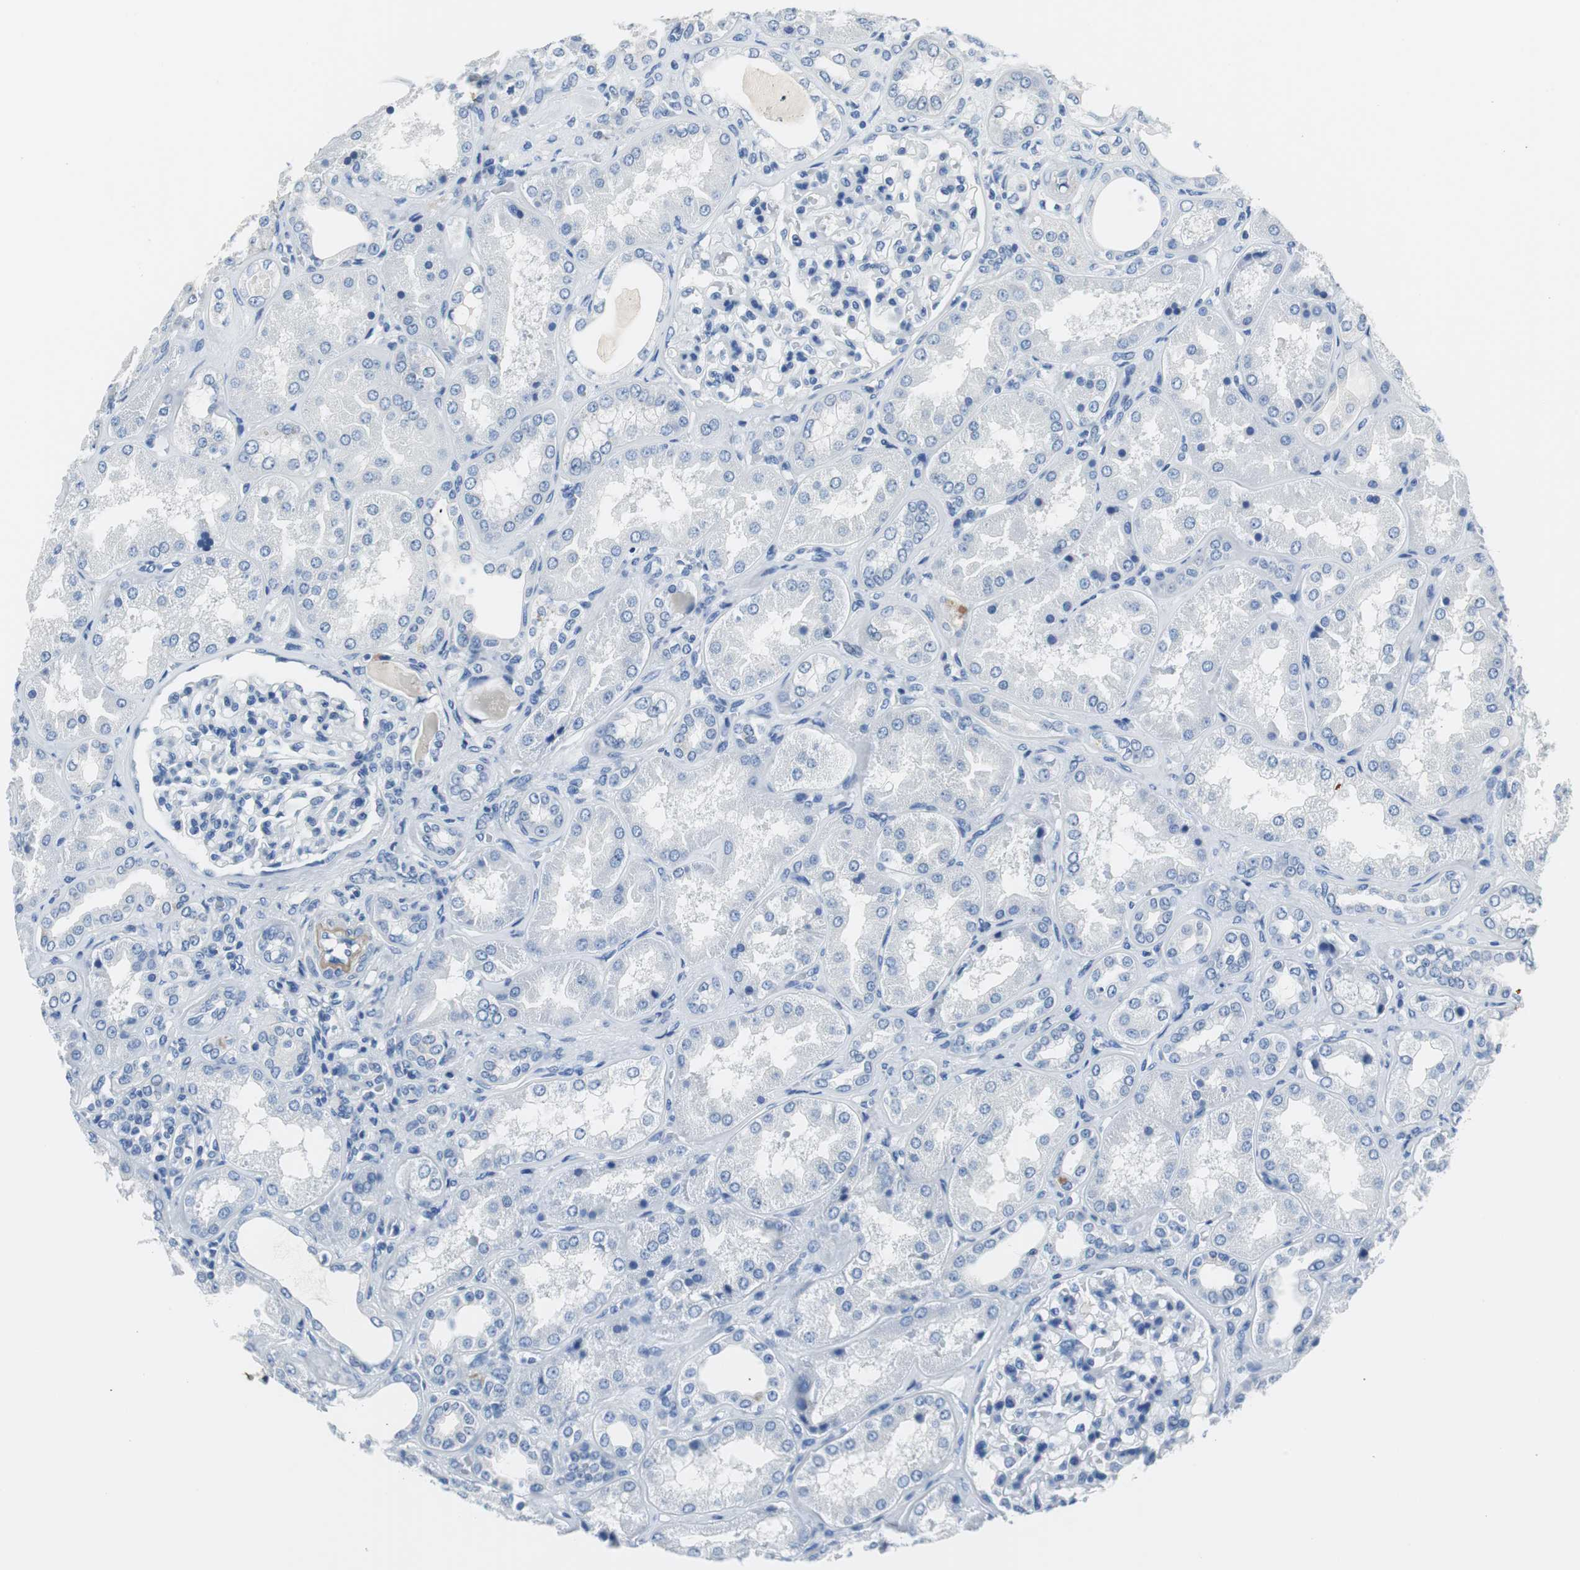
{"staining": {"intensity": "negative", "quantity": "none", "location": "none"}, "tissue": "kidney", "cell_type": "Cells in glomeruli", "image_type": "normal", "snomed": [{"axis": "morphology", "description": "Normal tissue, NOS"}, {"axis": "topography", "description": "Kidney"}], "caption": "A high-resolution histopathology image shows IHC staining of unremarkable kidney, which displays no significant staining in cells in glomeruli.", "gene": "MUC7", "patient": {"sex": "female", "age": 56}}